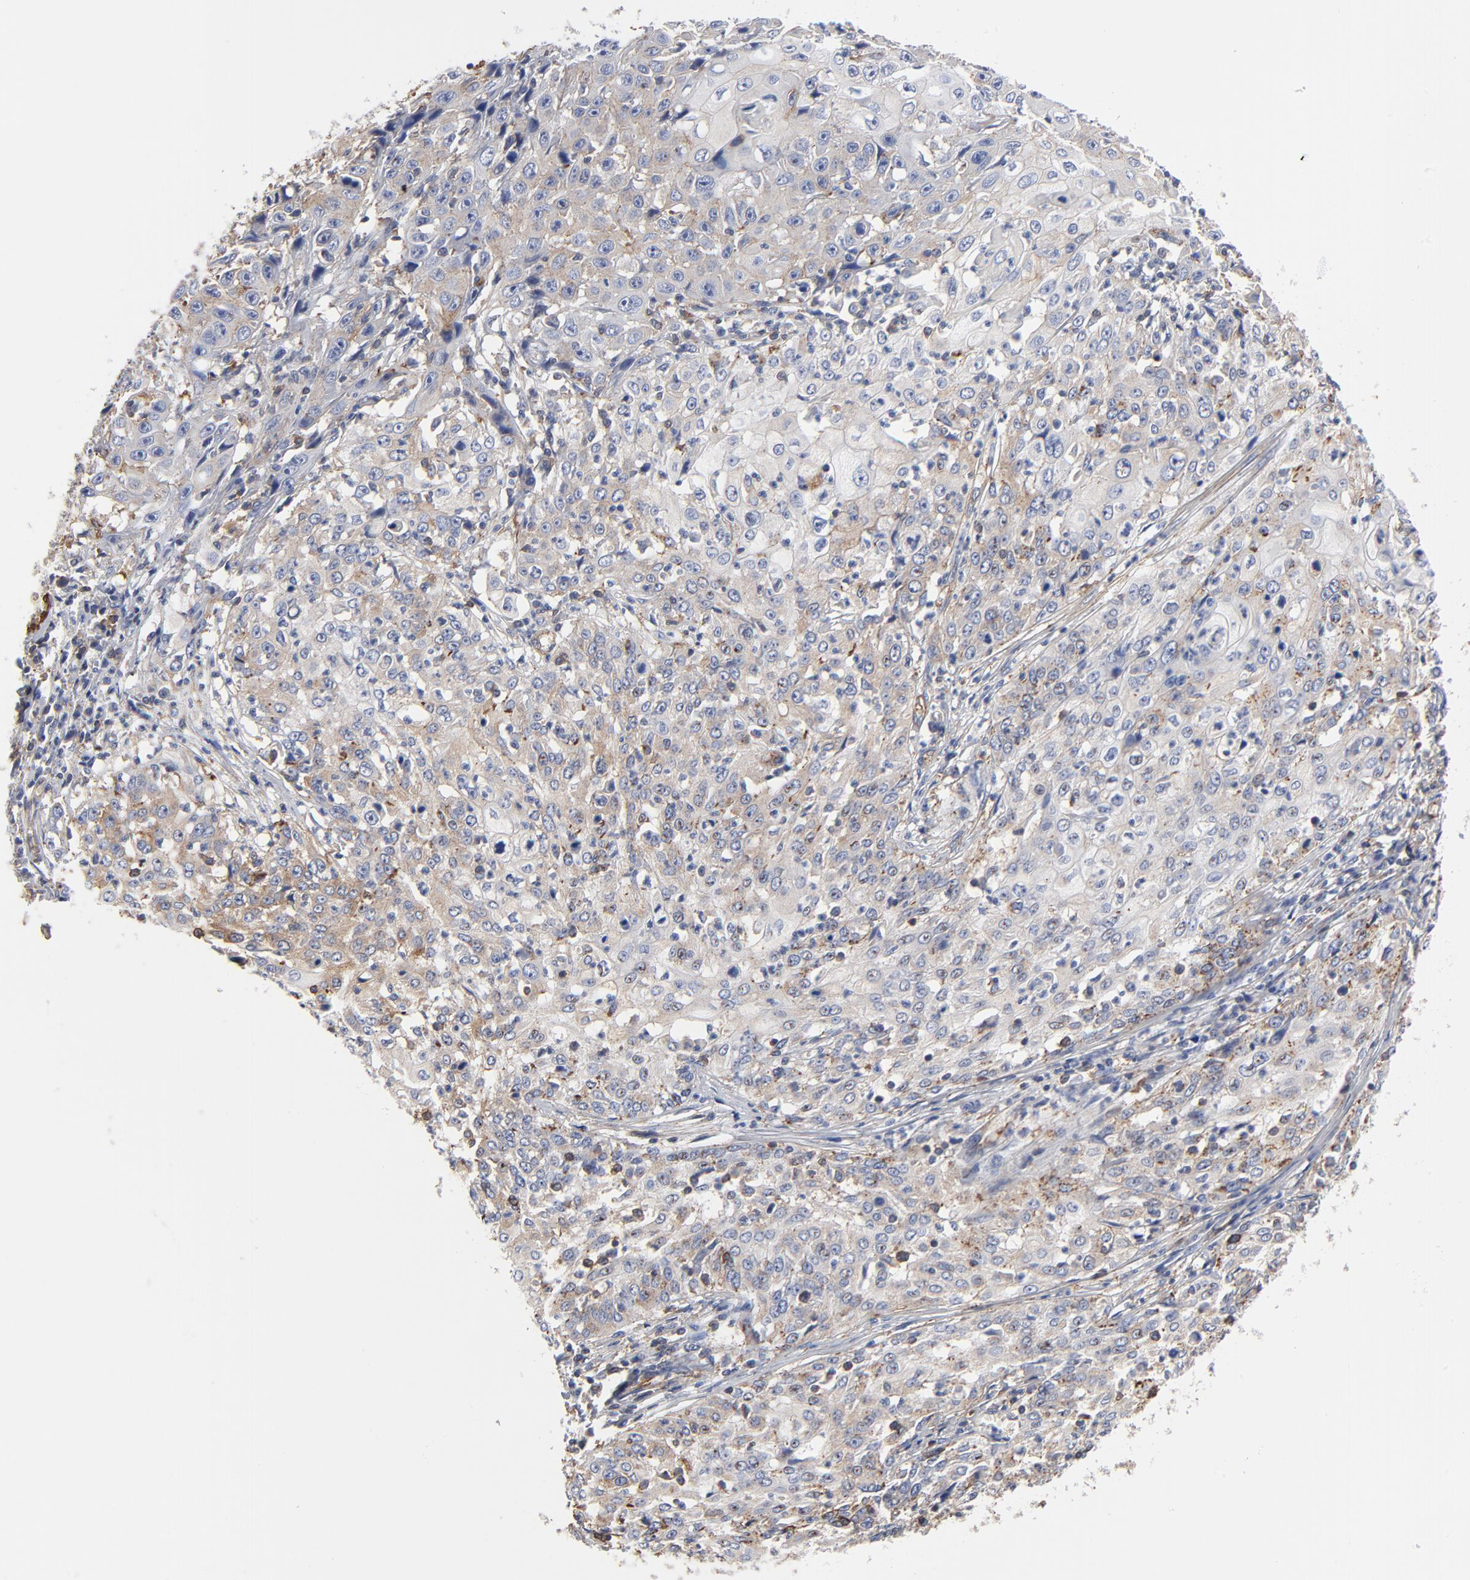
{"staining": {"intensity": "weak", "quantity": "25%-75%", "location": "cytoplasmic/membranous"}, "tissue": "cervical cancer", "cell_type": "Tumor cells", "image_type": "cancer", "snomed": [{"axis": "morphology", "description": "Squamous cell carcinoma, NOS"}, {"axis": "topography", "description": "Cervix"}], "caption": "IHC histopathology image of neoplastic tissue: cervical cancer (squamous cell carcinoma) stained using IHC reveals low levels of weak protein expression localized specifically in the cytoplasmic/membranous of tumor cells, appearing as a cytoplasmic/membranous brown color.", "gene": "ACTA2", "patient": {"sex": "female", "age": 39}}